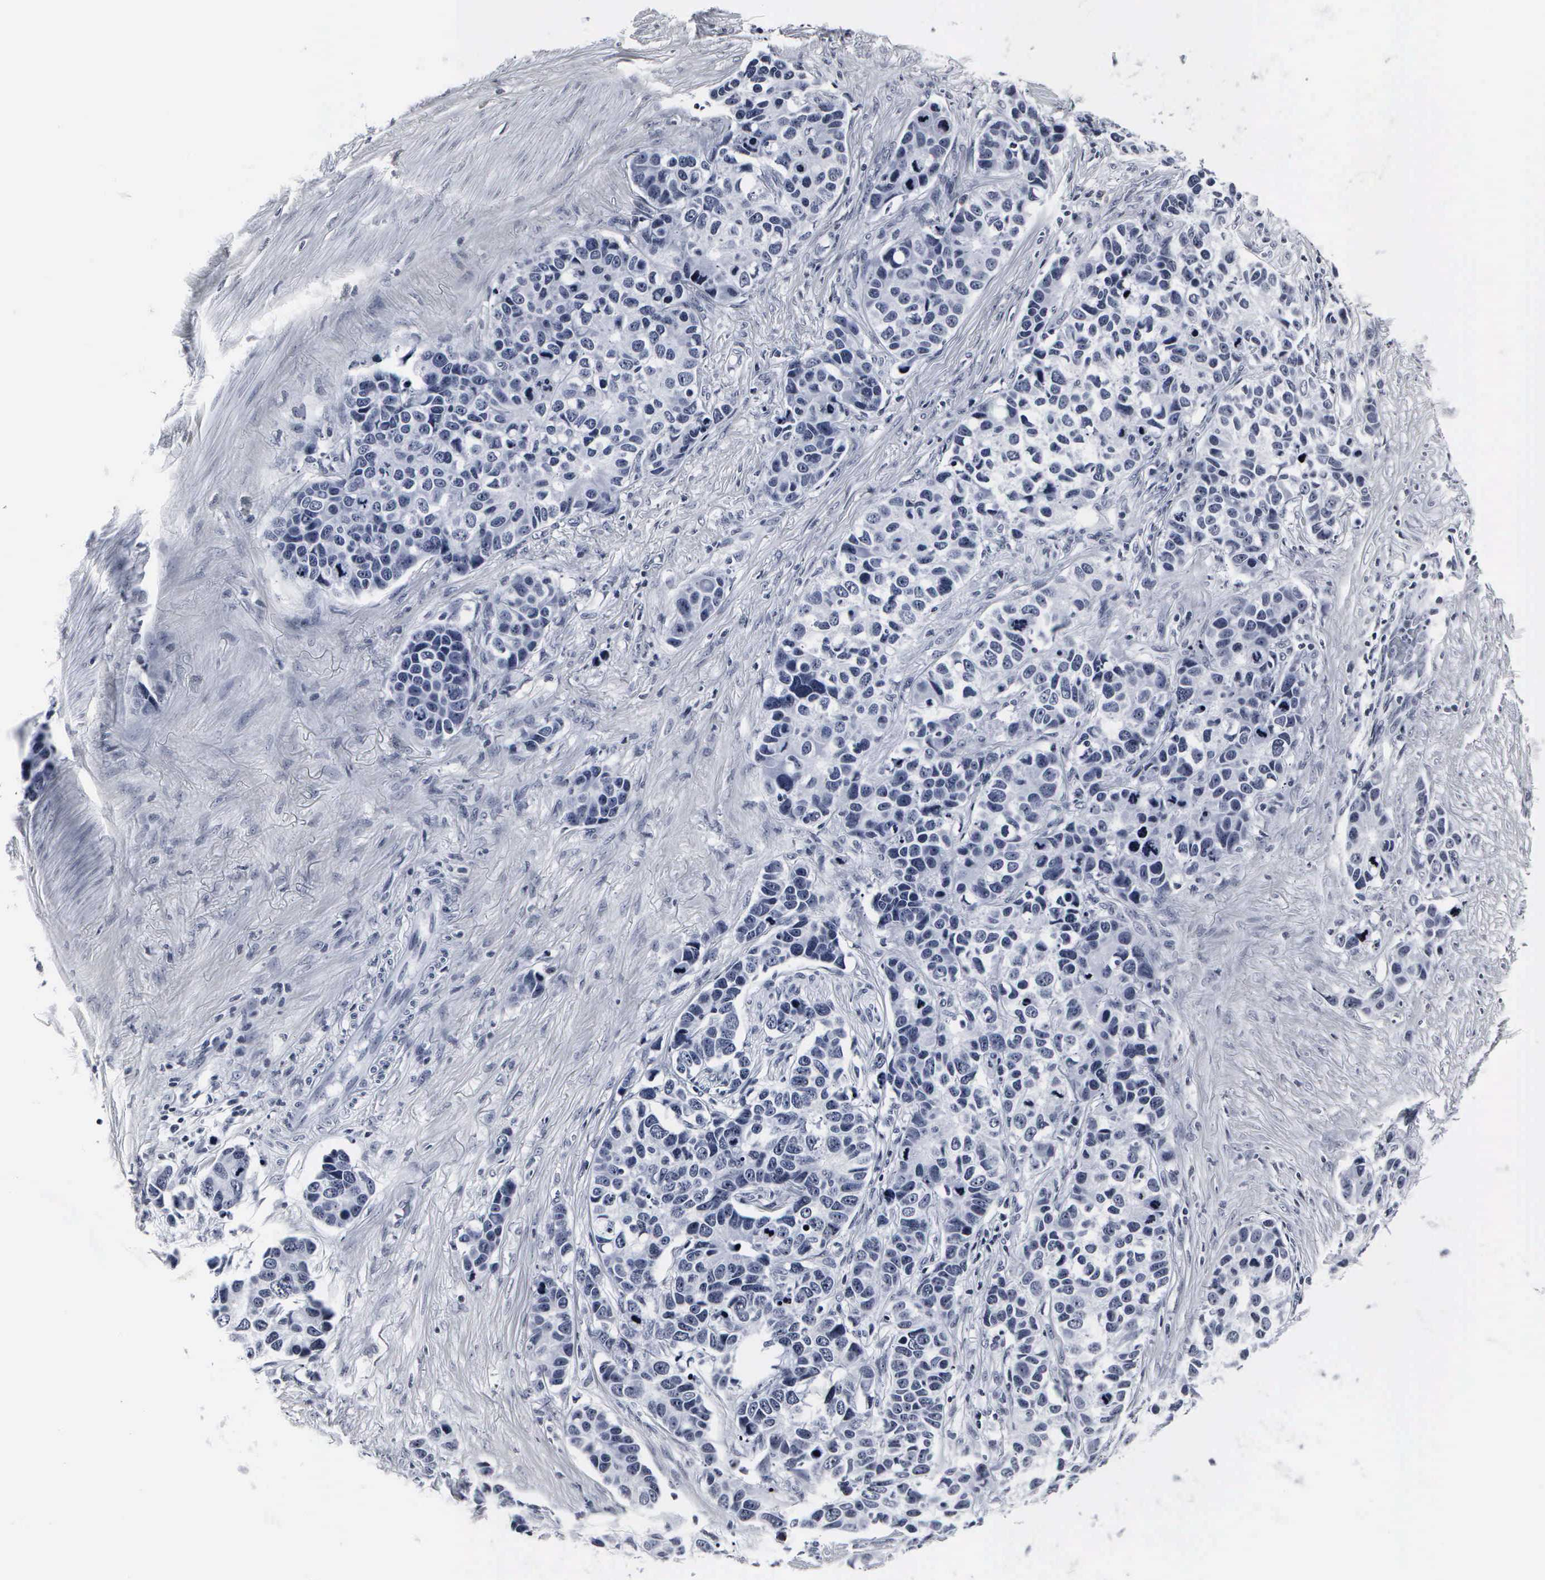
{"staining": {"intensity": "negative", "quantity": "none", "location": "none"}, "tissue": "stomach cancer", "cell_type": "Tumor cells", "image_type": "cancer", "snomed": [{"axis": "morphology", "description": "Adenocarcinoma, NOS"}, {"axis": "topography", "description": "Stomach, upper"}], "caption": "This is an immunohistochemistry (IHC) image of human stomach adenocarcinoma. There is no positivity in tumor cells.", "gene": "DGCR2", "patient": {"sex": "male", "age": 71}}